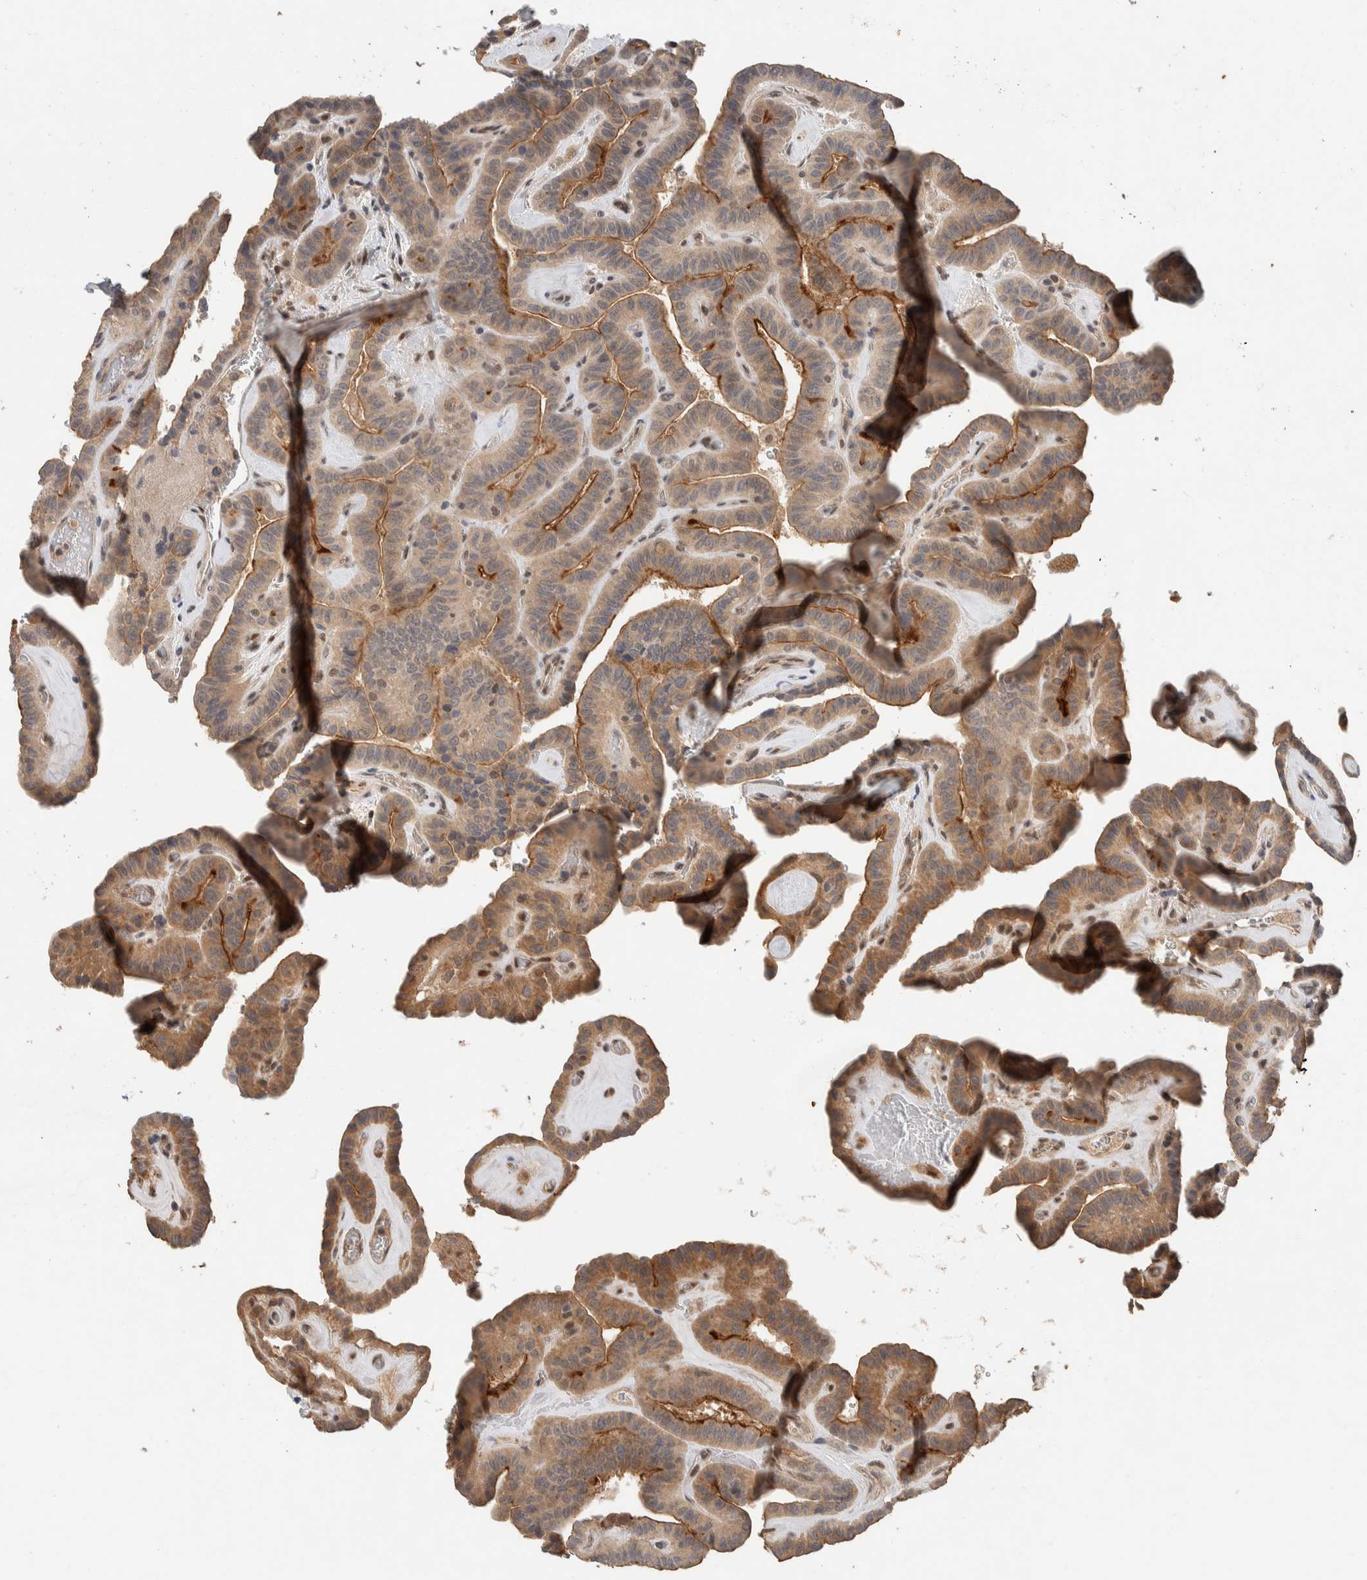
{"staining": {"intensity": "moderate", "quantity": "25%-75%", "location": "cytoplasmic/membranous"}, "tissue": "thyroid cancer", "cell_type": "Tumor cells", "image_type": "cancer", "snomed": [{"axis": "morphology", "description": "Papillary adenocarcinoma, NOS"}, {"axis": "topography", "description": "Thyroid gland"}], "caption": "This histopathology image shows immunohistochemistry staining of human thyroid papillary adenocarcinoma, with medium moderate cytoplasmic/membranous expression in approximately 25%-75% of tumor cells.", "gene": "CYSRT1", "patient": {"sex": "male", "age": 77}}